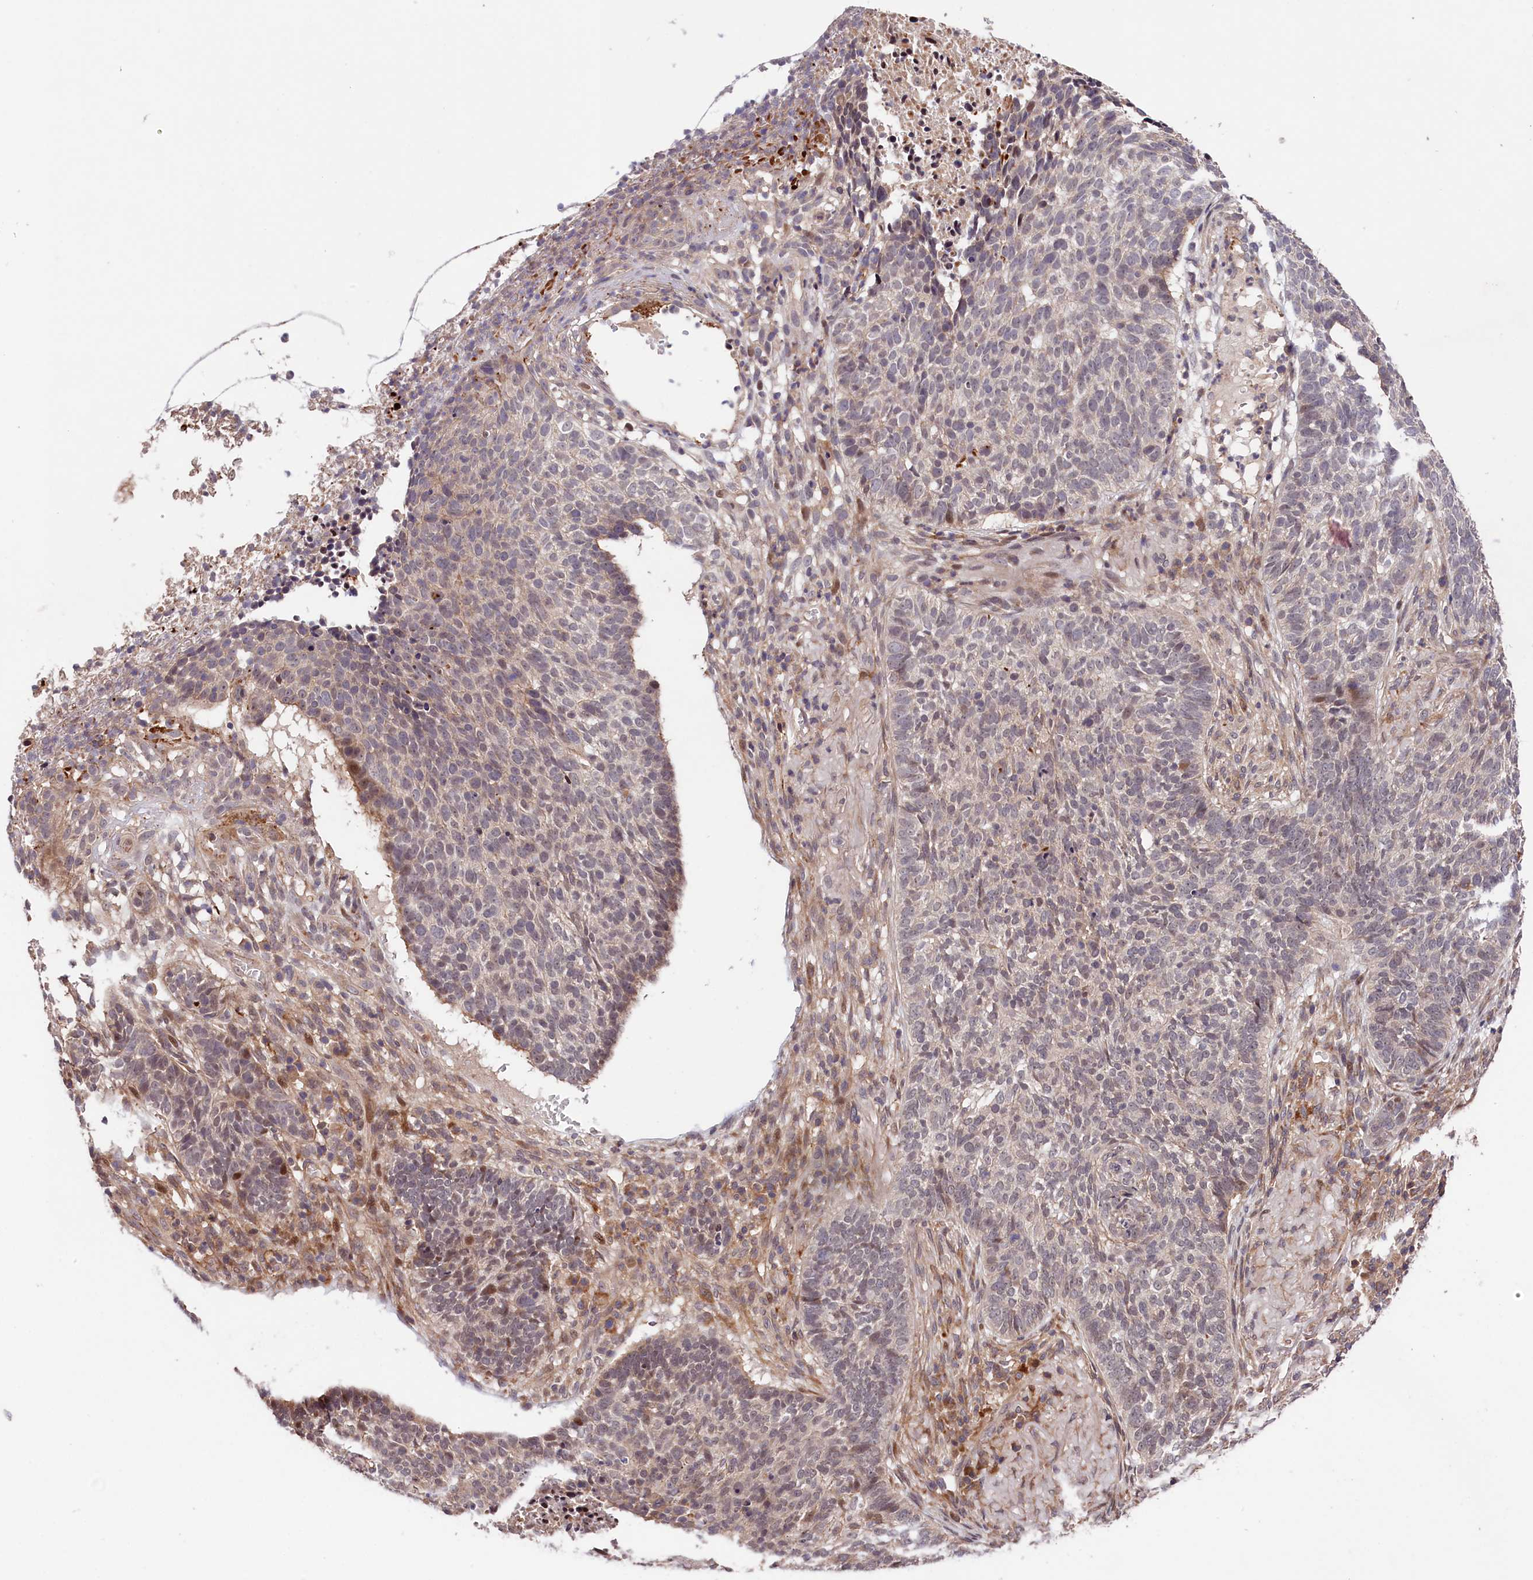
{"staining": {"intensity": "weak", "quantity": "<25%", "location": "nuclear"}, "tissue": "skin cancer", "cell_type": "Tumor cells", "image_type": "cancer", "snomed": [{"axis": "morphology", "description": "Basal cell carcinoma"}, {"axis": "topography", "description": "Skin"}], "caption": "Tumor cells are negative for protein expression in human basal cell carcinoma (skin).", "gene": "CACNA1H", "patient": {"sex": "male", "age": 85}}